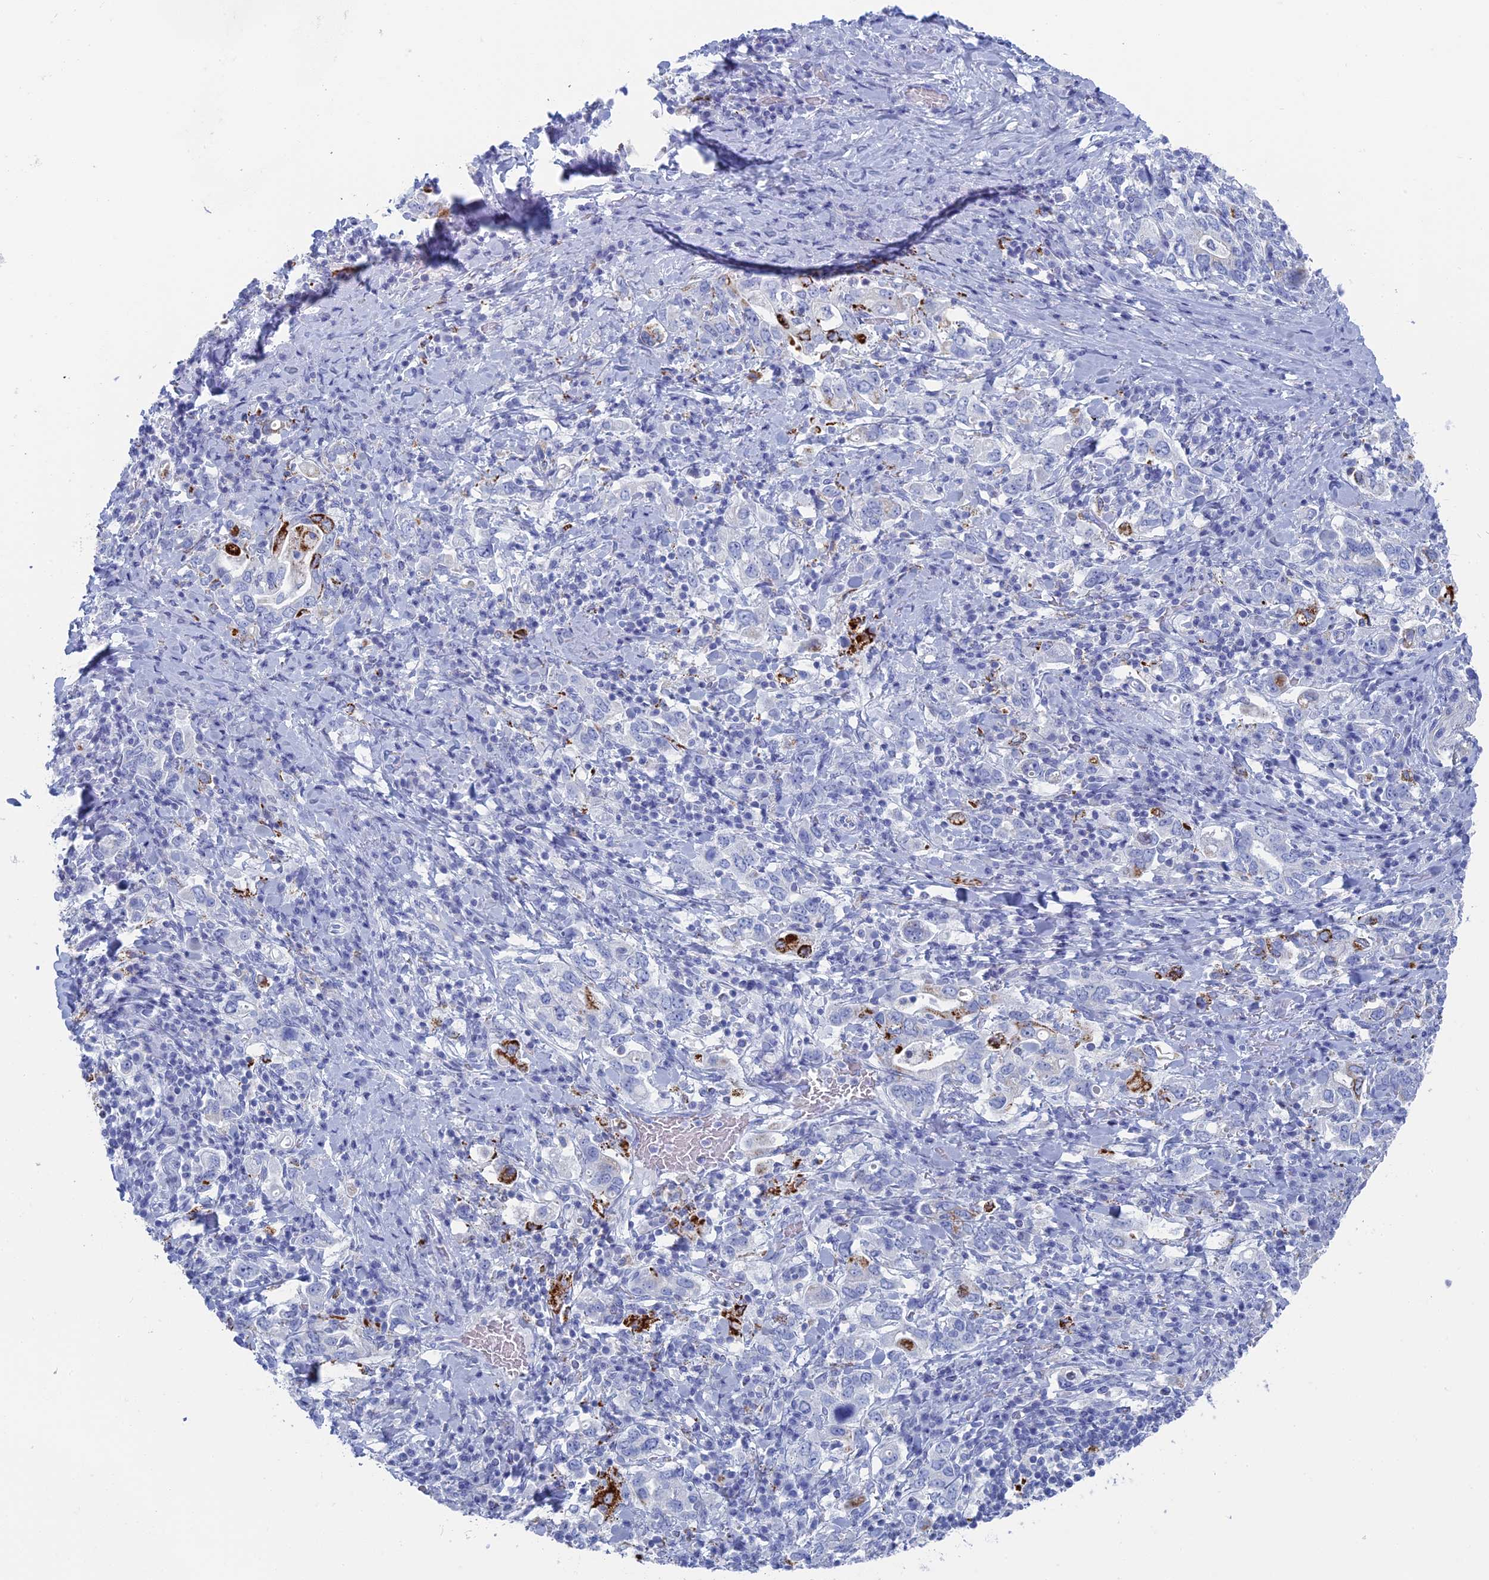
{"staining": {"intensity": "strong", "quantity": "<25%", "location": "cytoplasmic/membranous"}, "tissue": "stomach cancer", "cell_type": "Tumor cells", "image_type": "cancer", "snomed": [{"axis": "morphology", "description": "Adenocarcinoma, NOS"}, {"axis": "topography", "description": "Stomach, upper"}, {"axis": "topography", "description": "Stomach"}], "caption": "Protein staining shows strong cytoplasmic/membranous staining in about <25% of tumor cells in stomach cancer (adenocarcinoma).", "gene": "ALMS1", "patient": {"sex": "male", "age": 62}}